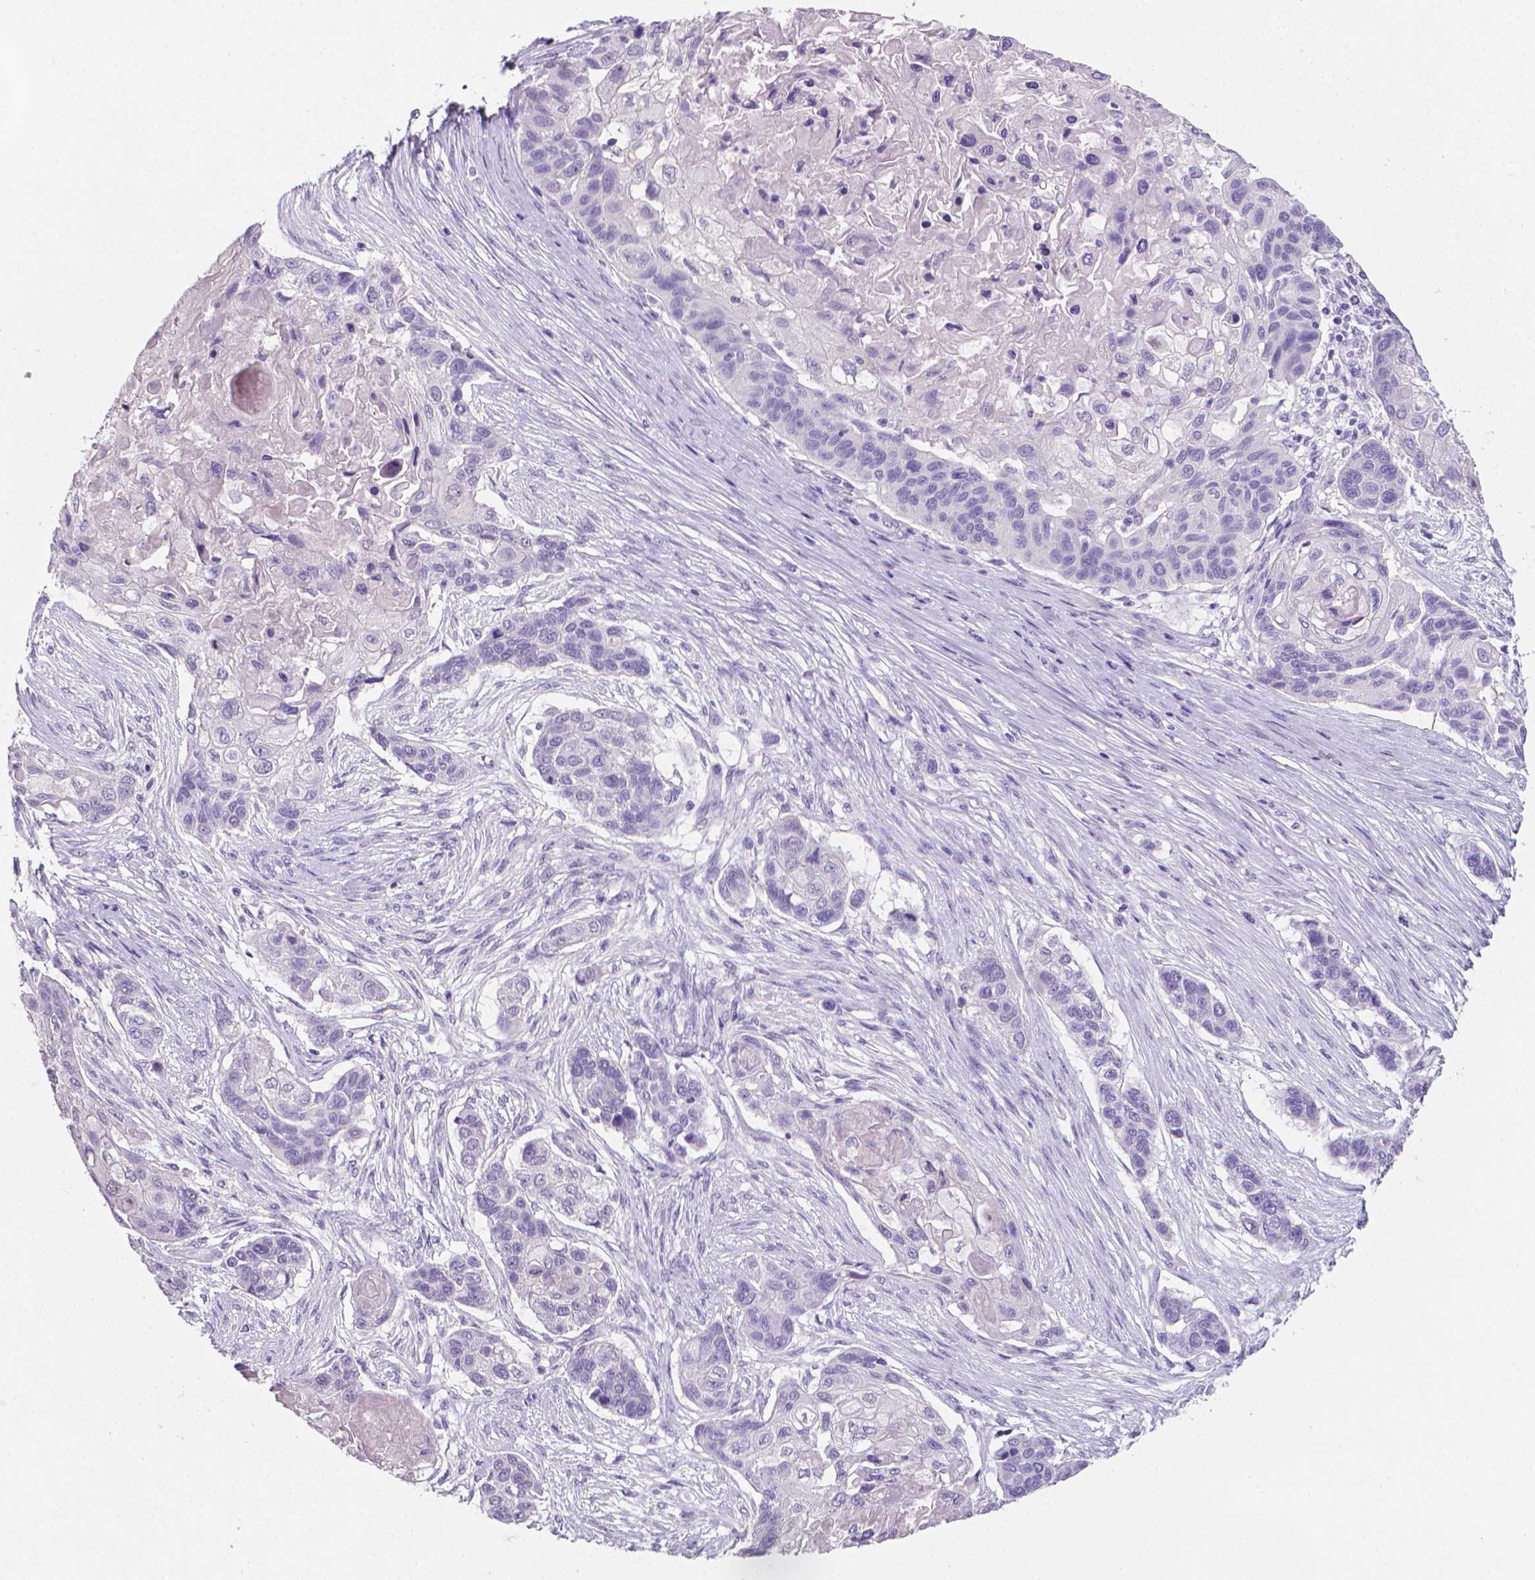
{"staining": {"intensity": "negative", "quantity": "none", "location": "none"}, "tissue": "lung cancer", "cell_type": "Tumor cells", "image_type": "cancer", "snomed": [{"axis": "morphology", "description": "Squamous cell carcinoma, NOS"}, {"axis": "topography", "description": "Lung"}], "caption": "Immunohistochemical staining of human lung squamous cell carcinoma exhibits no significant staining in tumor cells.", "gene": "XPNPEP2", "patient": {"sex": "male", "age": 69}}